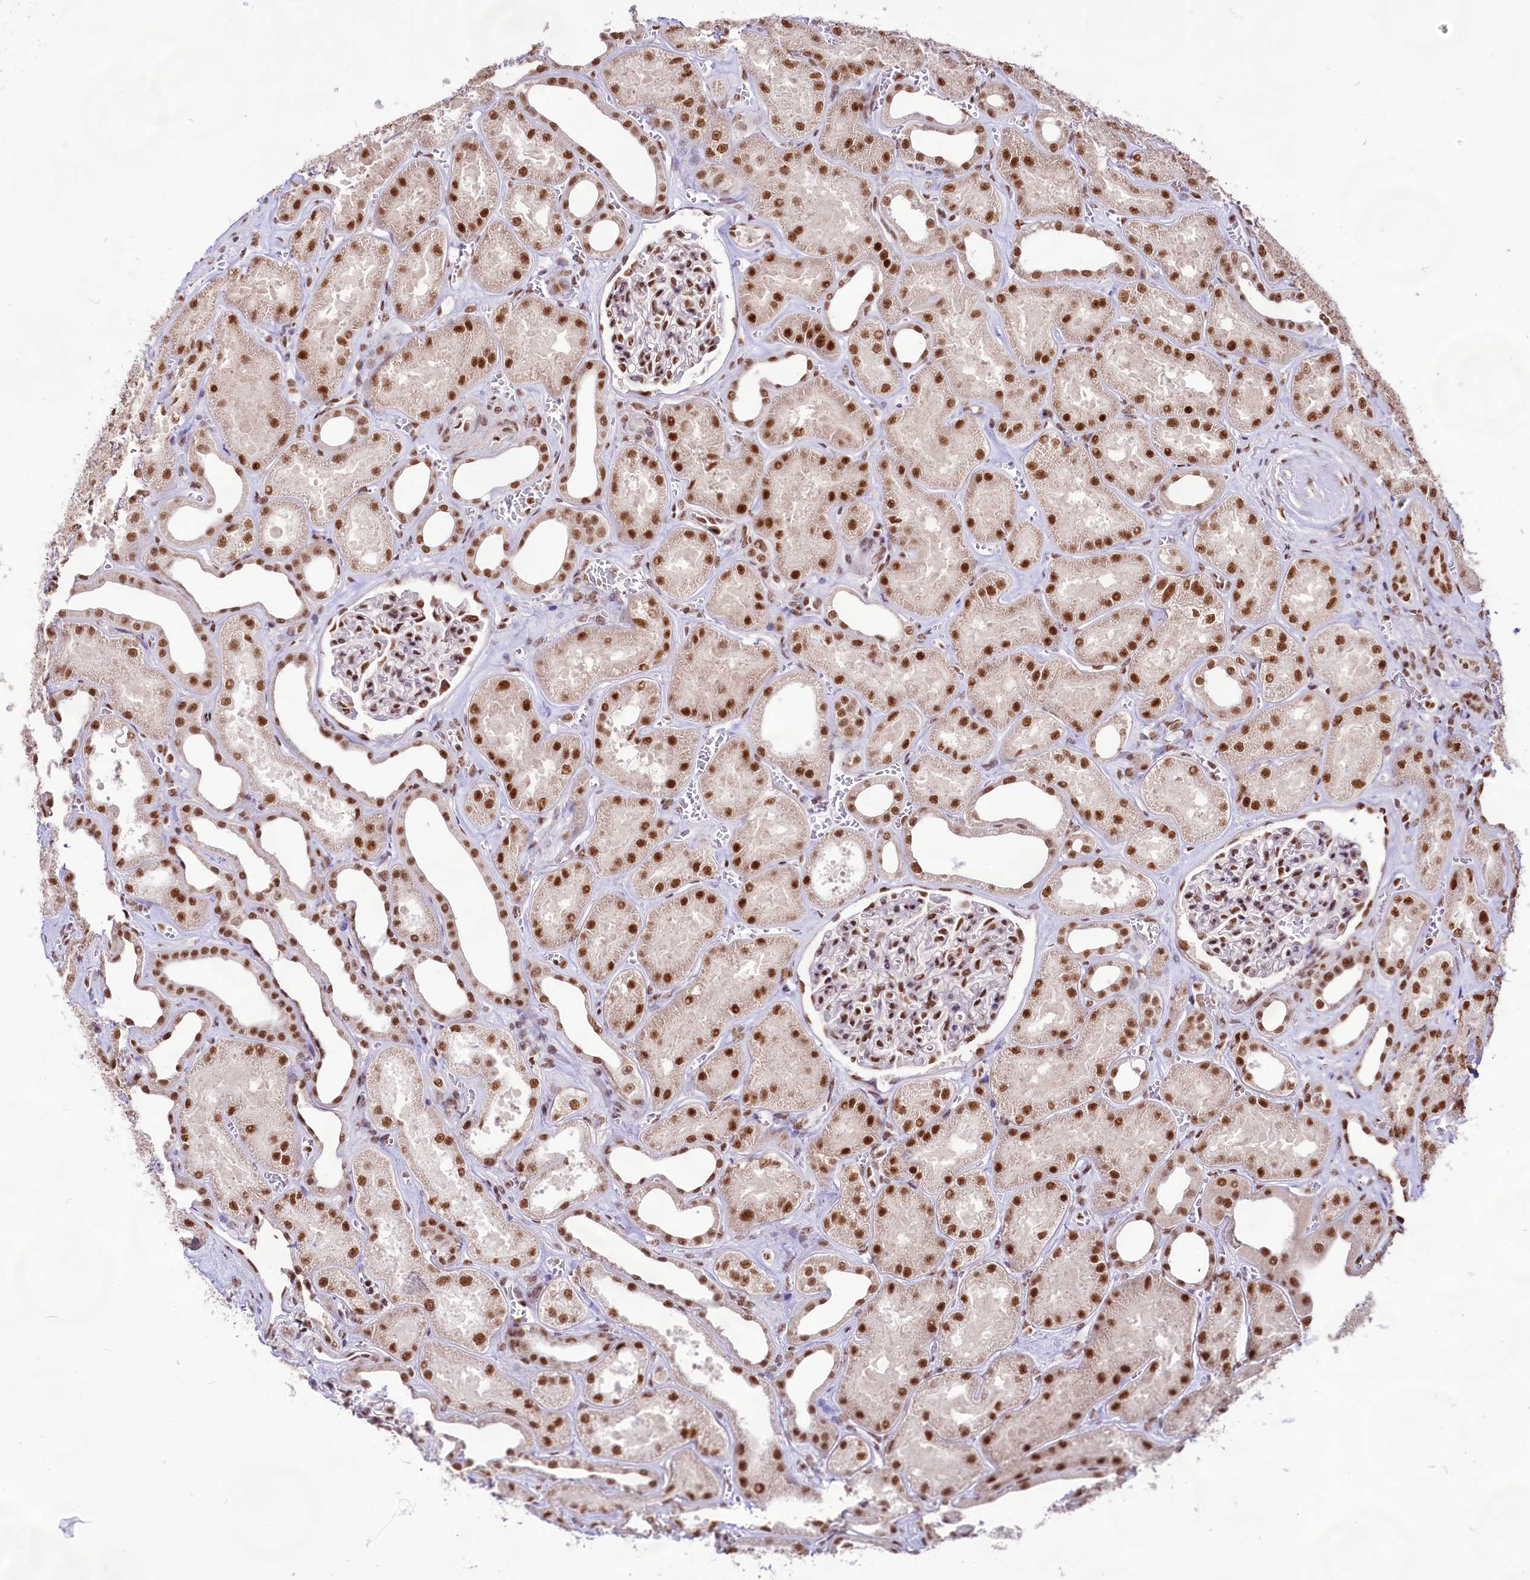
{"staining": {"intensity": "moderate", "quantity": ">75%", "location": "nuclear"}, "tissue": "kidney", "cell_type": "Cells in glomeruli", "image_type": "normal", "snomed": [{"axis": "morphology", "description": "Normal tissue, NOS"}, {"axis": "morphology", "description": "Adenocarcinoma, NOS"}, {"axis": "topography", "description": "Kidney"}], "caption": "A photomicrograph of kidney stained for a protein shows moderate nuclear brown staining in cells in glomeruli. (Brightfield microscopy of DAB IHC at high magnification).", "gene": "HIRA", "patient": {"sex": "female", "age": 68}}